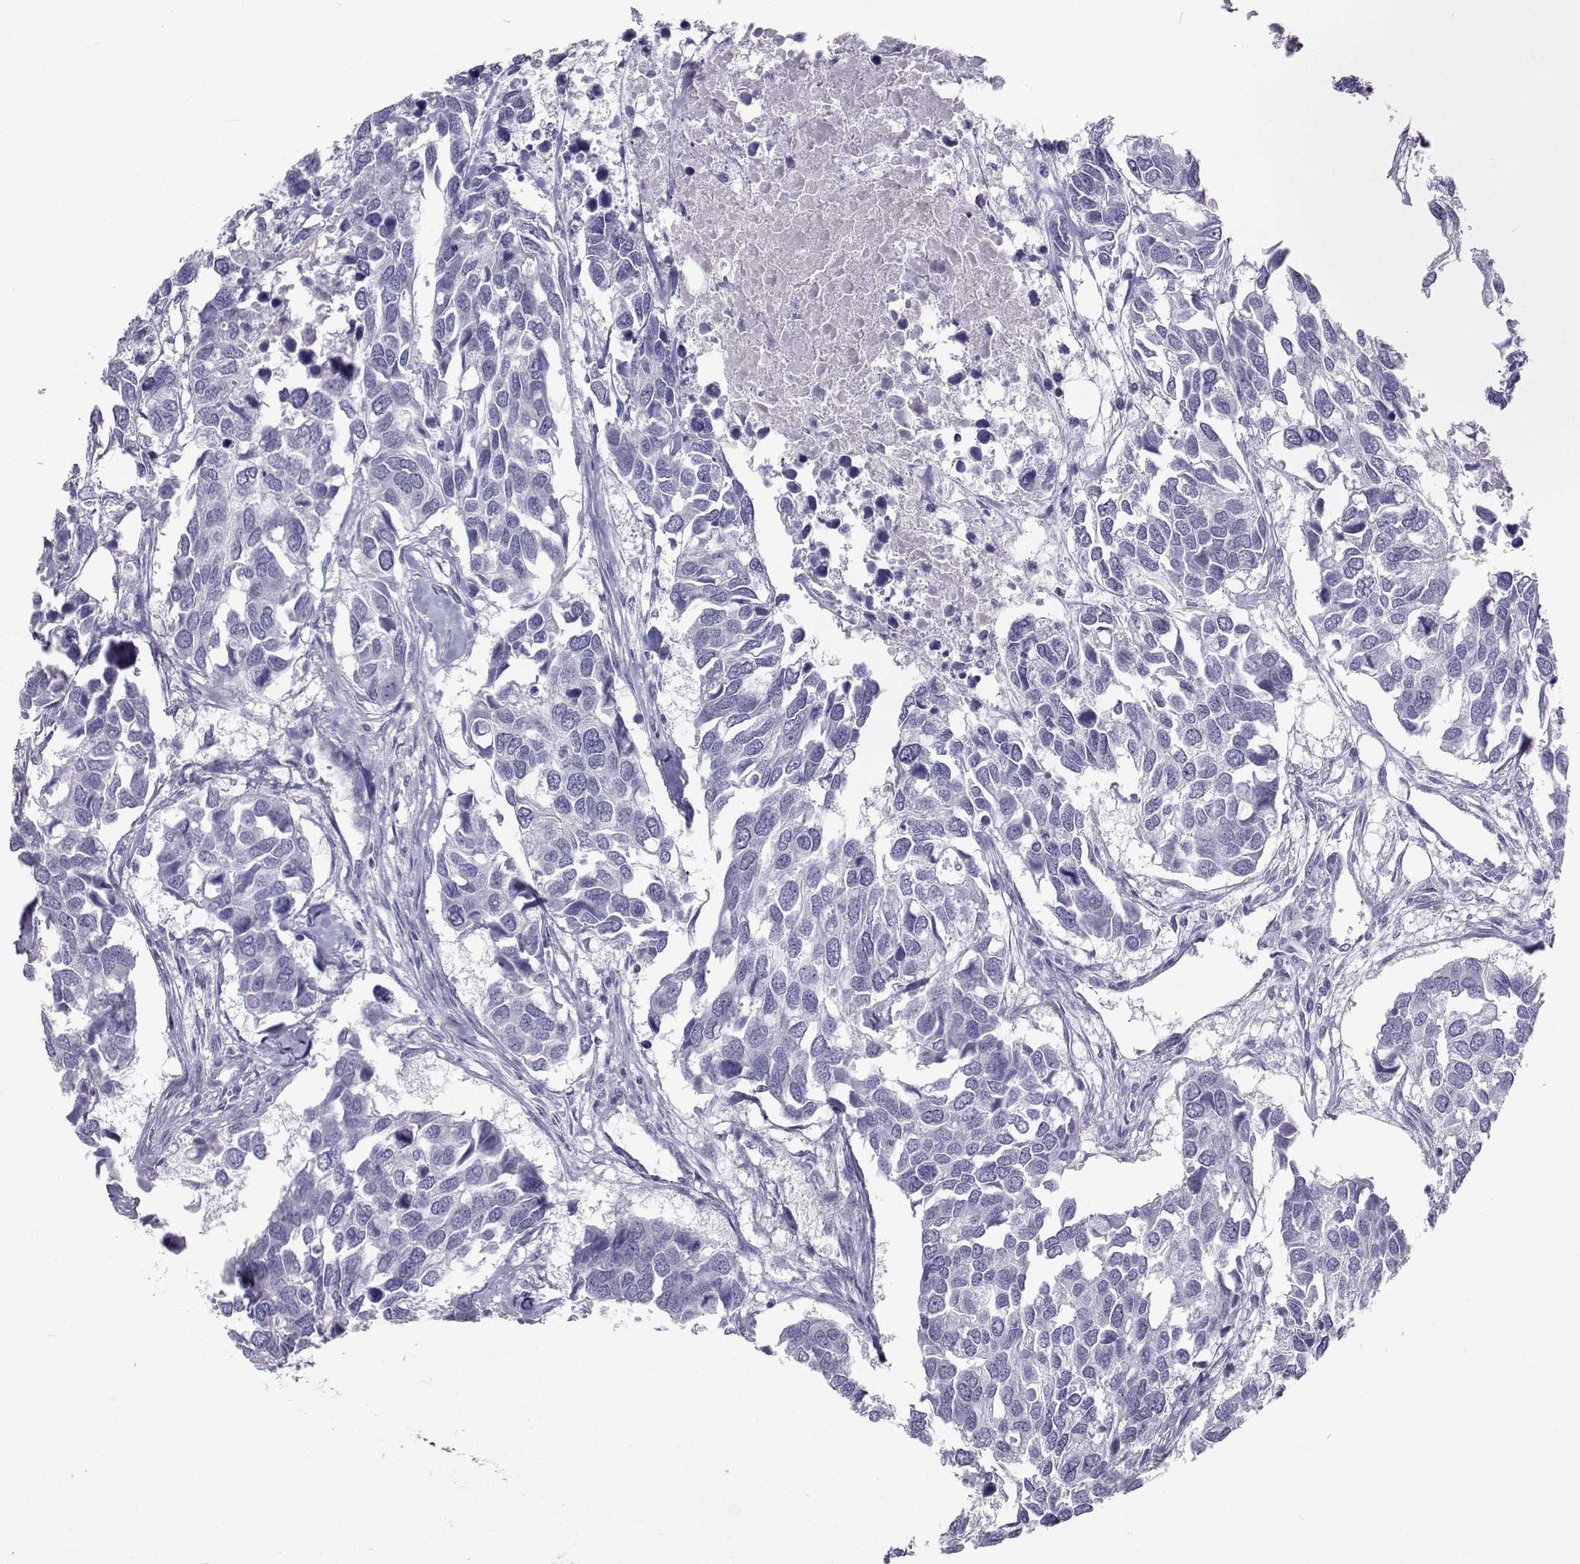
{"staining": {"intensity": "negative", "quantity": "none", "location": "none"}, "tissue": "breast cancer", "cell_type": "Tumor cells", "image_type": "cancer", "snomed": [{"axis": "morphology", "description": "Duct carcinoma"}, {"axis": "topography", "description": "Breast"}], "caption": "Histopathology image shows no significant protein expression in tumor cells of breast cancer.", "gene": "GALM", "patient": {"sex": "female", "age": 83}}